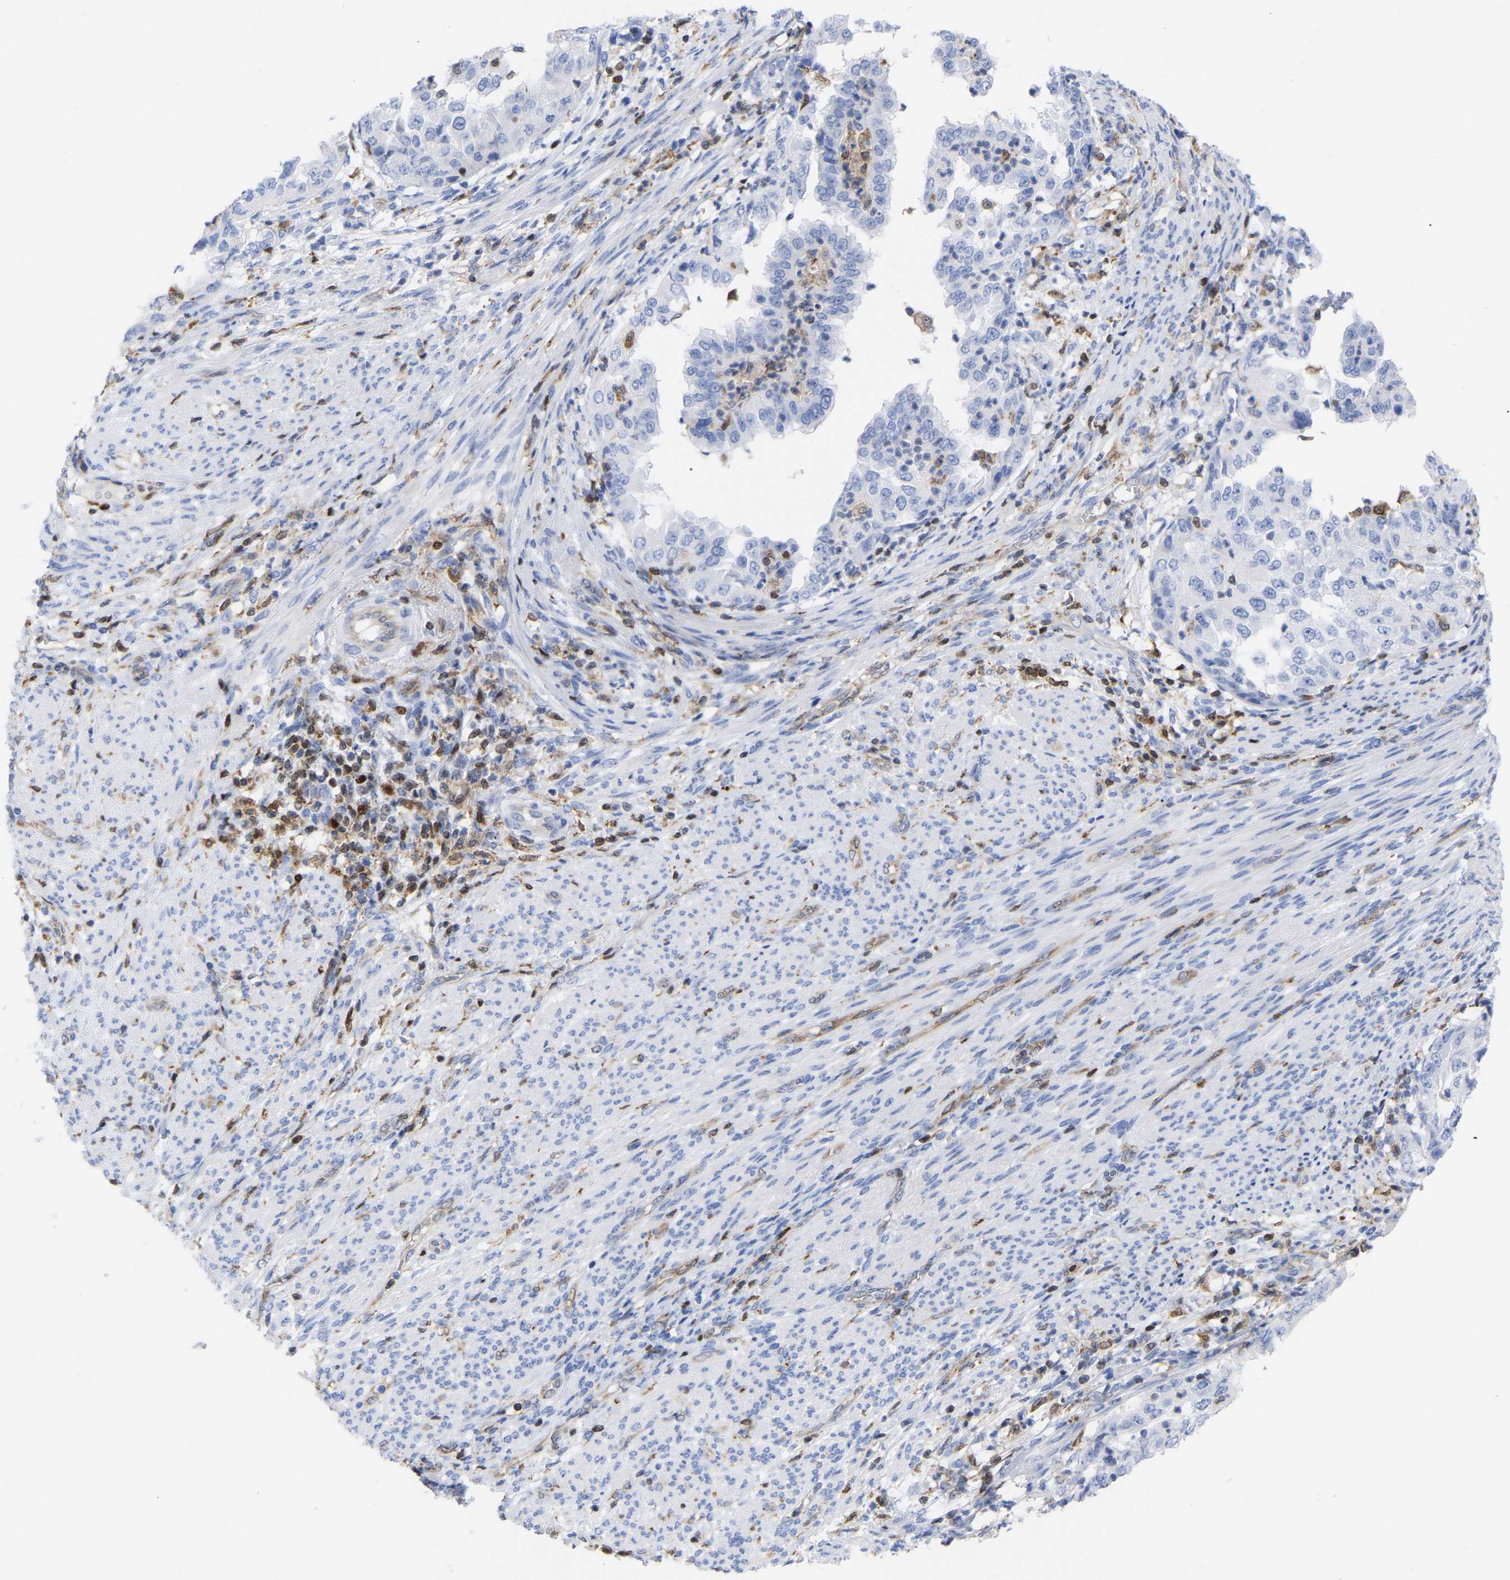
{"staining": {"intensity": "negative", "quantity": "none", "location": "none"}, "tissue": "endometrial cancer", "cell_type": "Tumor cells", "image_type": "cancer", "snomed": [{"axis": "morphology", "description": "Adenocarcinoma, NOS"}, {"axis": "topography", "description": "Endometrium"}], "caption": "IHC image of adenocarcinoma (endometrial) stained for a protein (brown), which reveals no staining in tumor cells.", "gene": "GIMAP4", "patient": {"sex": "female", "age": 85}}